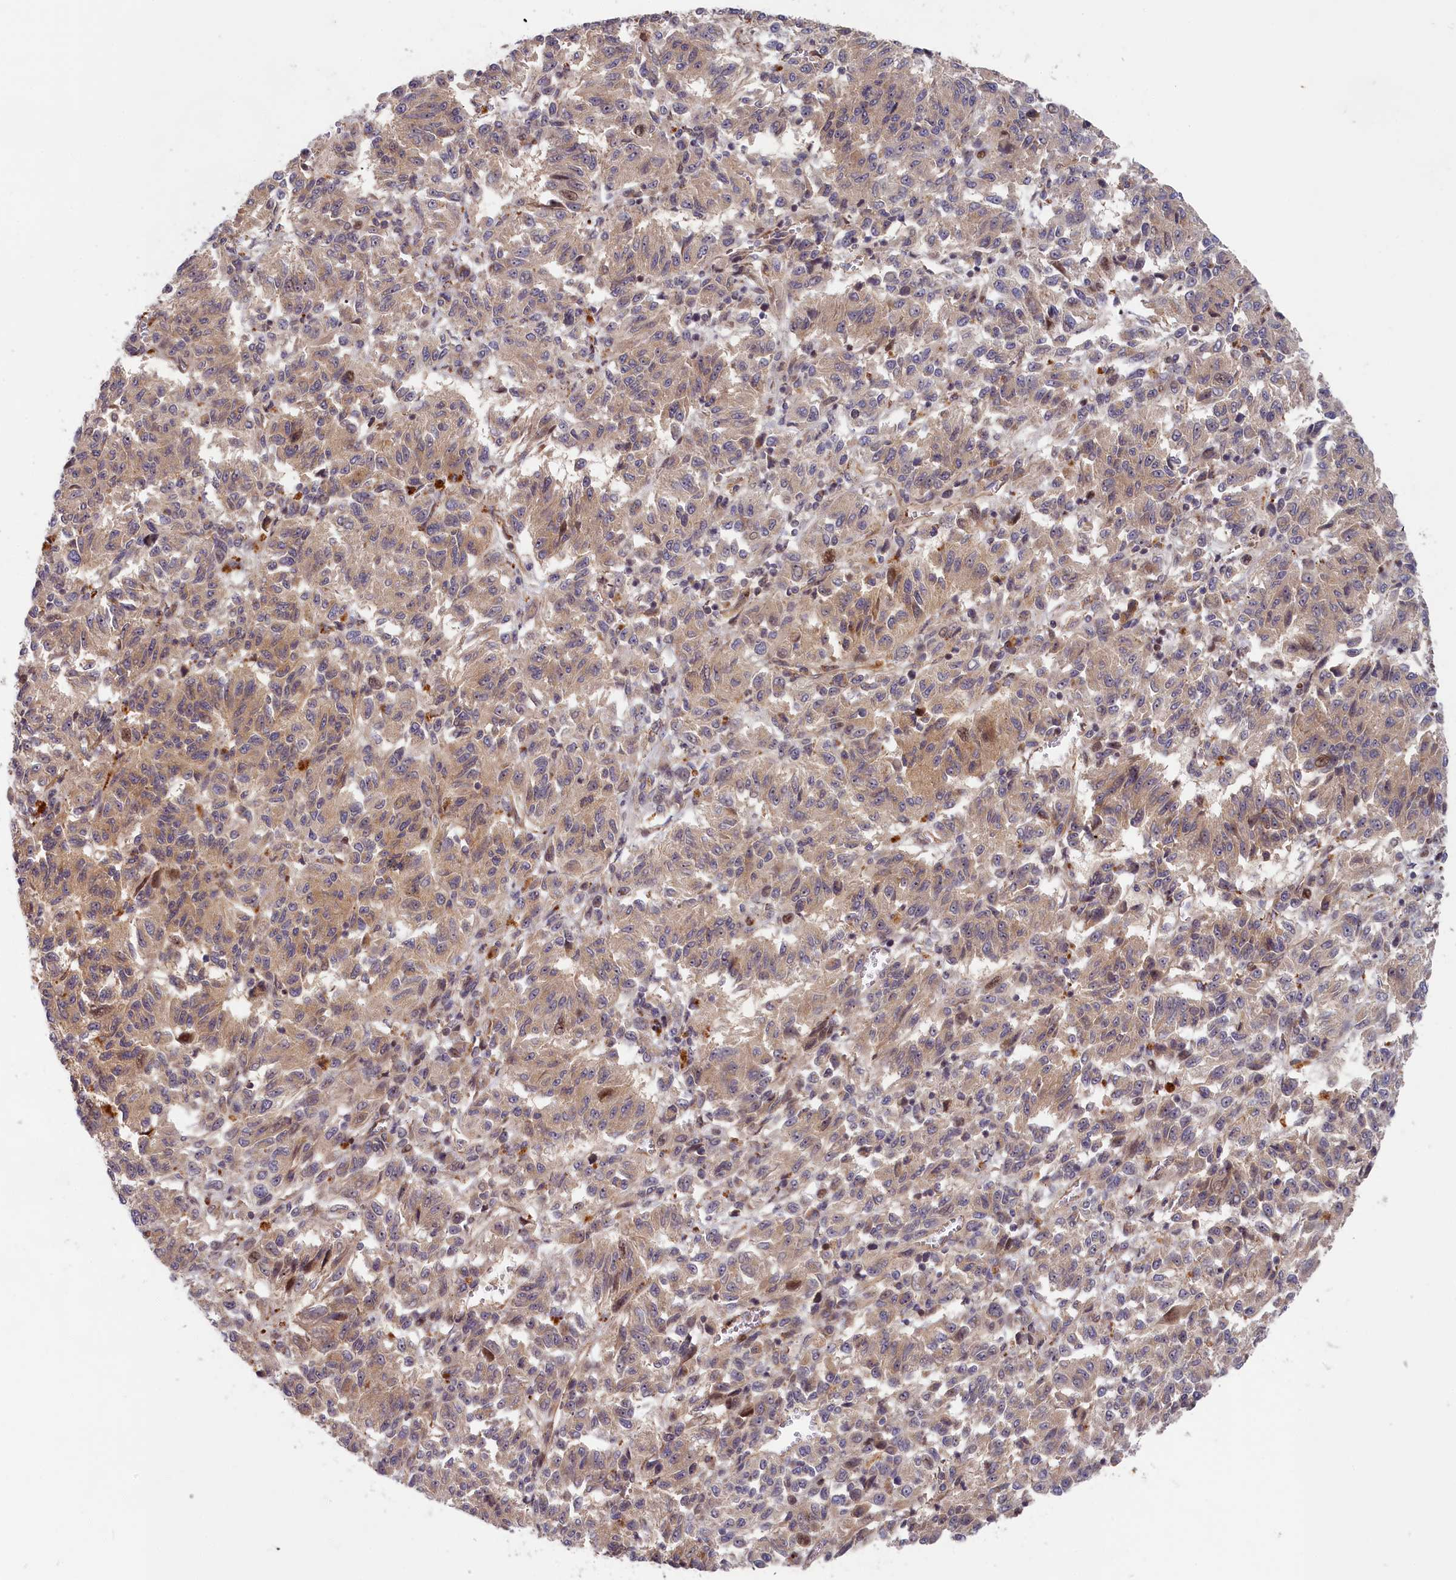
{"staining": {"intensity": "weak", "quantity": "25%-75%", "location": "cytoplasmic/membranous"}, "tissue": "melanoma", "cell_type": "Tumor cells", "image_type": "cancer", "snomed": [{"axis": "morphology", "description": "Malignant melanoma, Metastatic site"}, {"axis": "topography", "description": "Lung"}], "caption": "Malignant melanoma (metastatic site) stained with DAB (3,3'-diaminobenzidine) IHC exhibits low levels of weak cytoplasmic/membranous positivity in about 25%-75% of tumor cells.", "gene": "CEP44", "patient": {"sex": "male", "age": 64}}